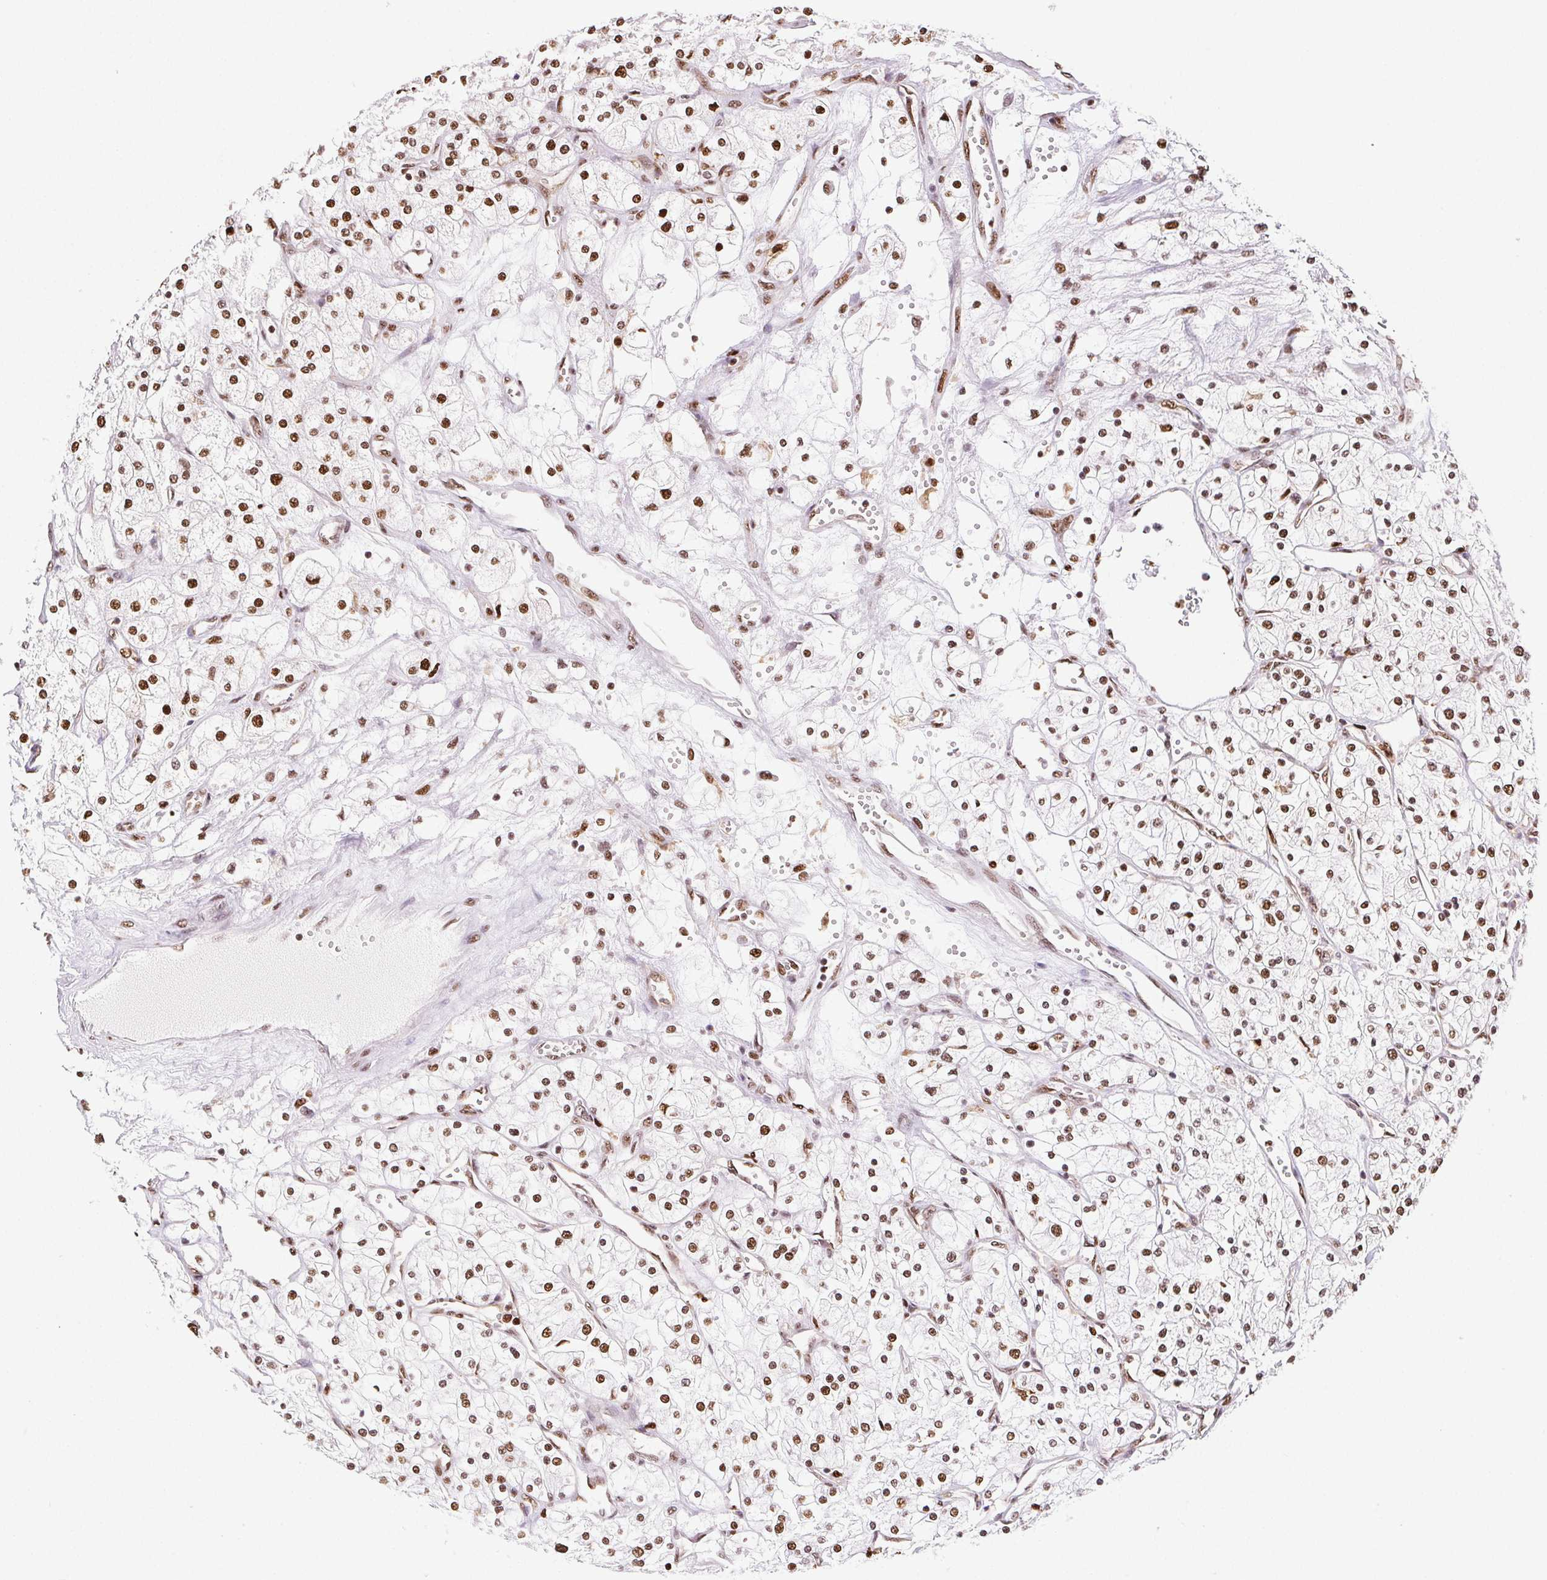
{"staining": {"intensity": "moderate", "quantity": ">75%", "location": "nuclear"}, "tissue": "renal cancer", "cell_type": "Tumor cells", "image_type": "cancer", "snomed": [{"axis": "morphology", "description": "Adenocarcinoma, NOS"}, {"axis": "topography", "description": "Kidney"}], "caption": "This photomicrograph displays immunohistochemistry staining of human renal adenocarcinoma, with medium moderate nuclear positivity in approximately >75% of tumor cells.", "gene": "SET", "patient": {"sex": "male", "age": 80}}